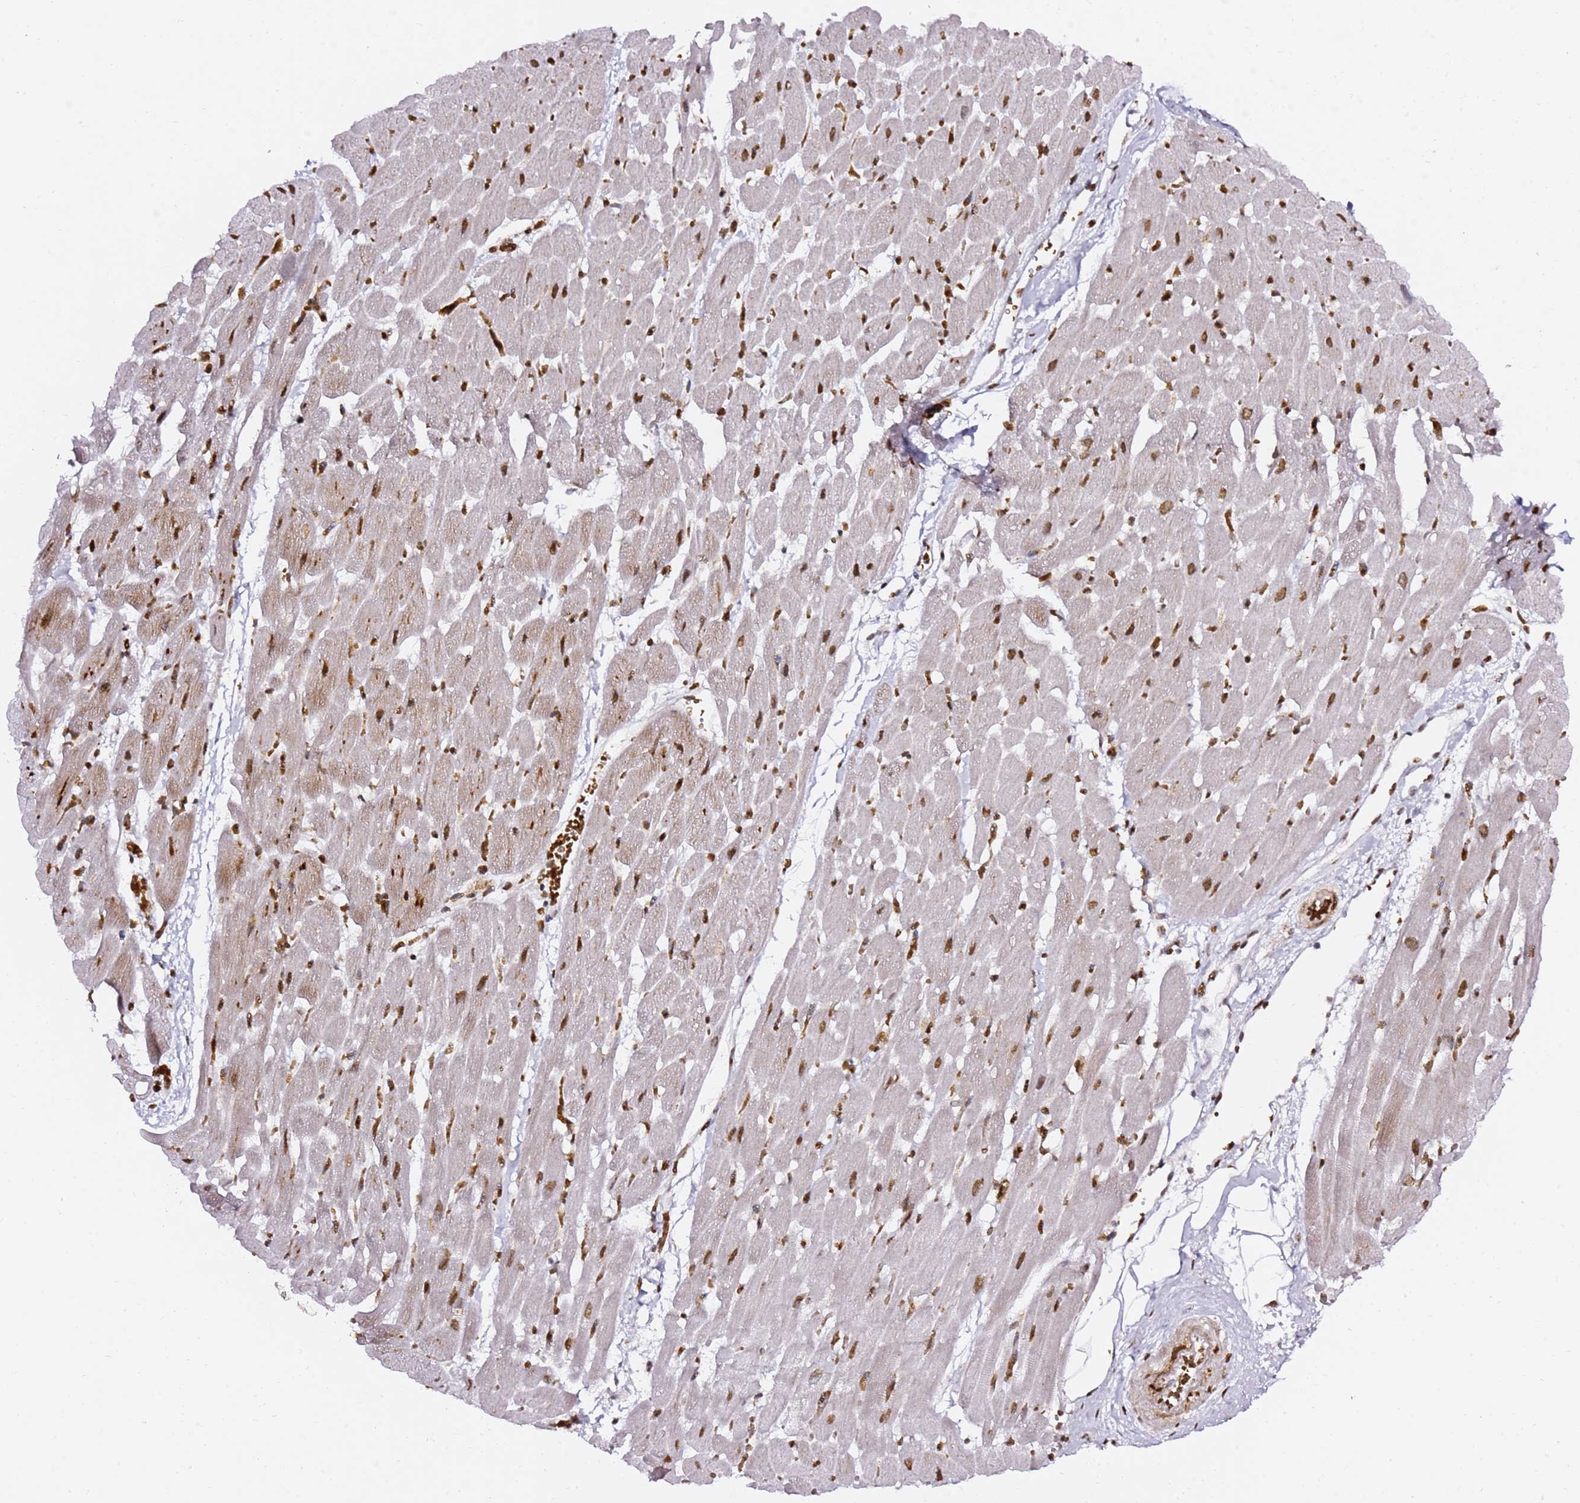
{"staining": {"intensity": "strong", "quantity": ">75%", "location": "nuclear"}, "tissue": "heart muscle", "cell_type": "Cardiomyocytes", "image_type": "normal", "snomed": [{"axis": "morphology", "description": "Normal tissue, NOS"}, {"axis": "topography", "description": "Heart"}], "caption": "Heart muscle stained with DAB (3,3'-diaminobenzidine) immunohistochemistry demonstrates high levels of strong nuclear positivity in approximately >75% of cardiomyocytes.", "gene": "GBP2", "patient": {"sex": "male", "age": 37}}